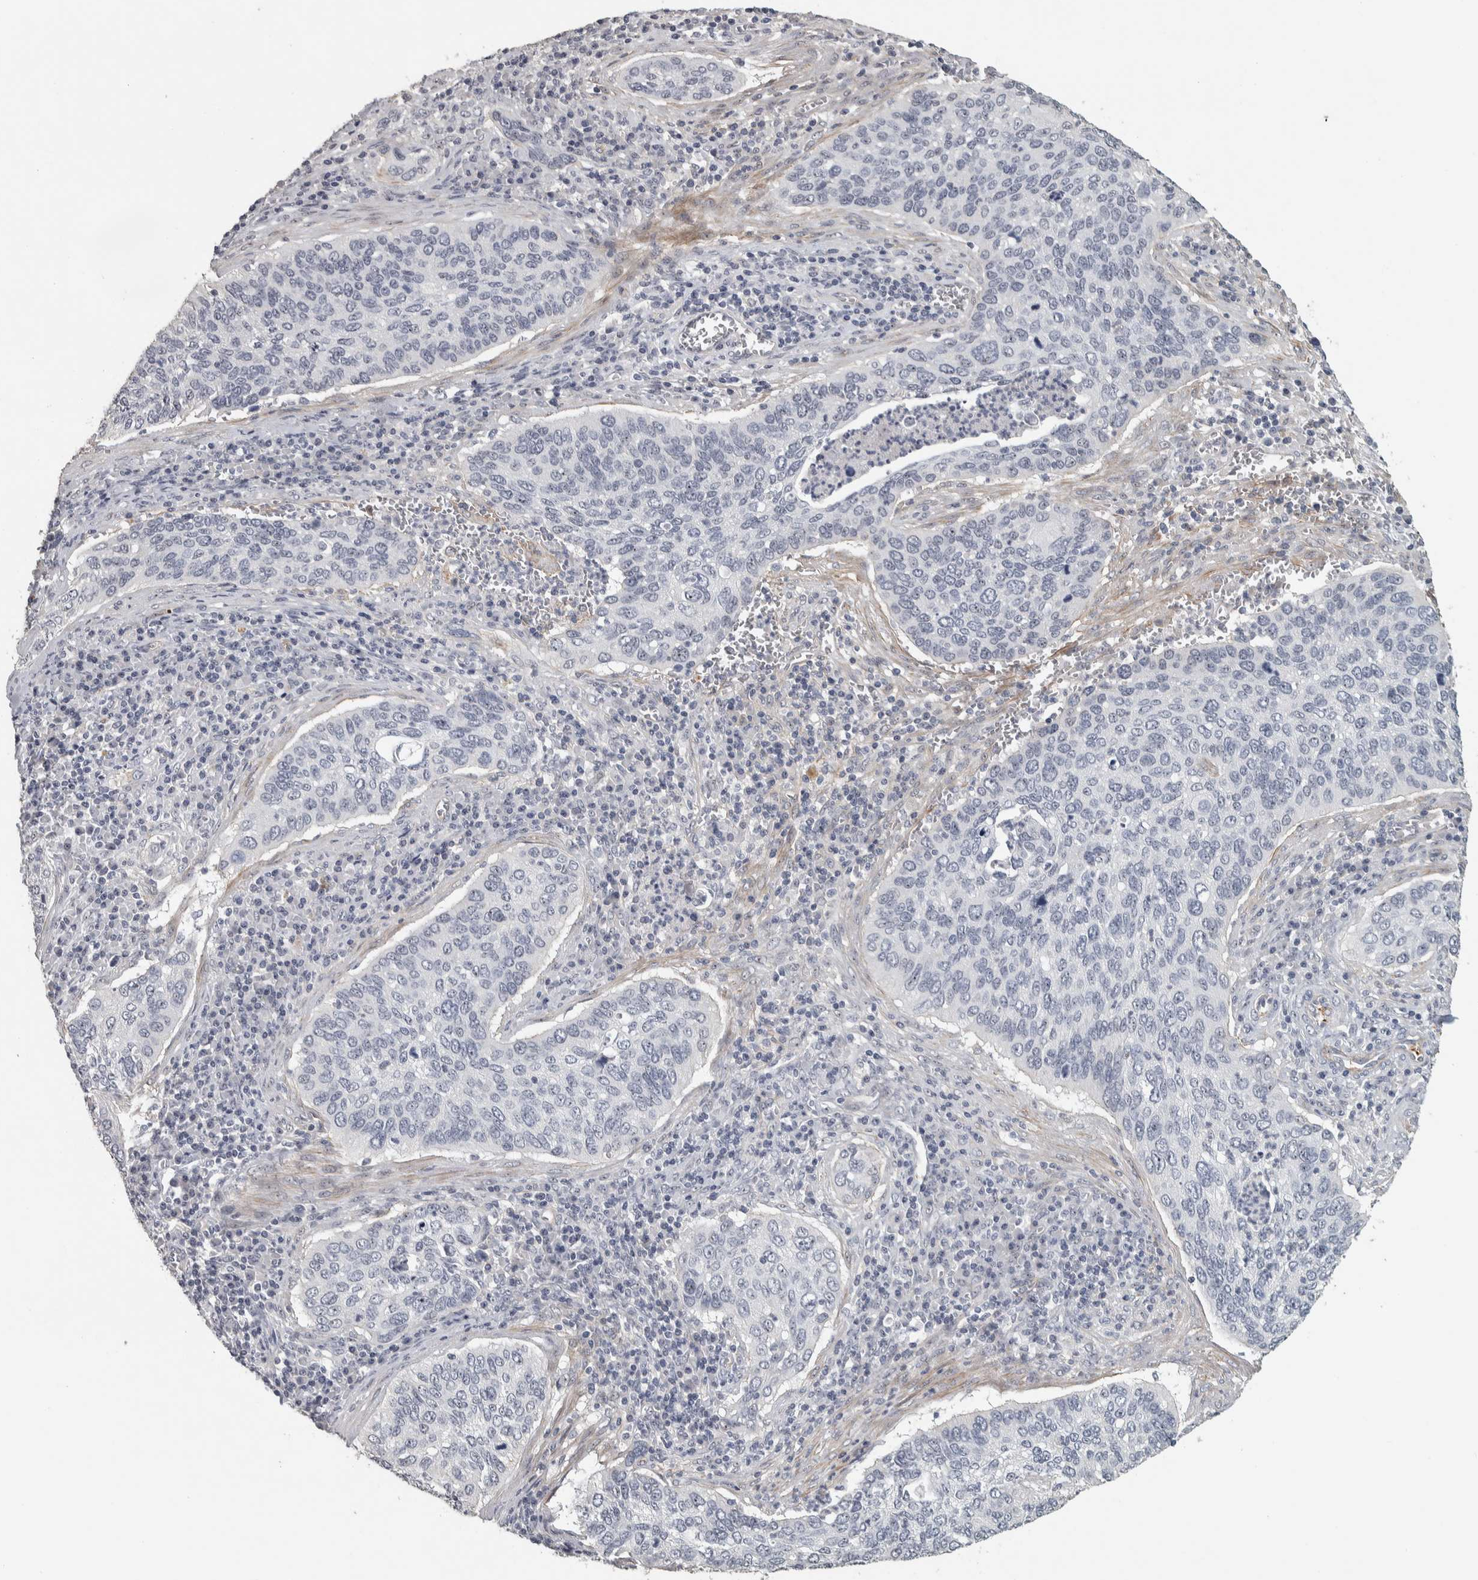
{"staining": {"intensity": "negative", "quantity": "none", "location": "none"}, "tissue": "cervical cancer", "cell_type": "Tumor cells", "image_type": "cancer", "snomed": [{"axis": "morphology", "description": "Squamous cell carcinoma, NOS"}, {"axis": "topography", "description": "Cervix"}], "caption": "This is an immunohistochemistry (IHC) photomicrograph of human cervical squamous cell carcinoma. There is no staining in tumor cells.", "gene": "DCAF10", "patient": {"sex": "female", "age": 53}}